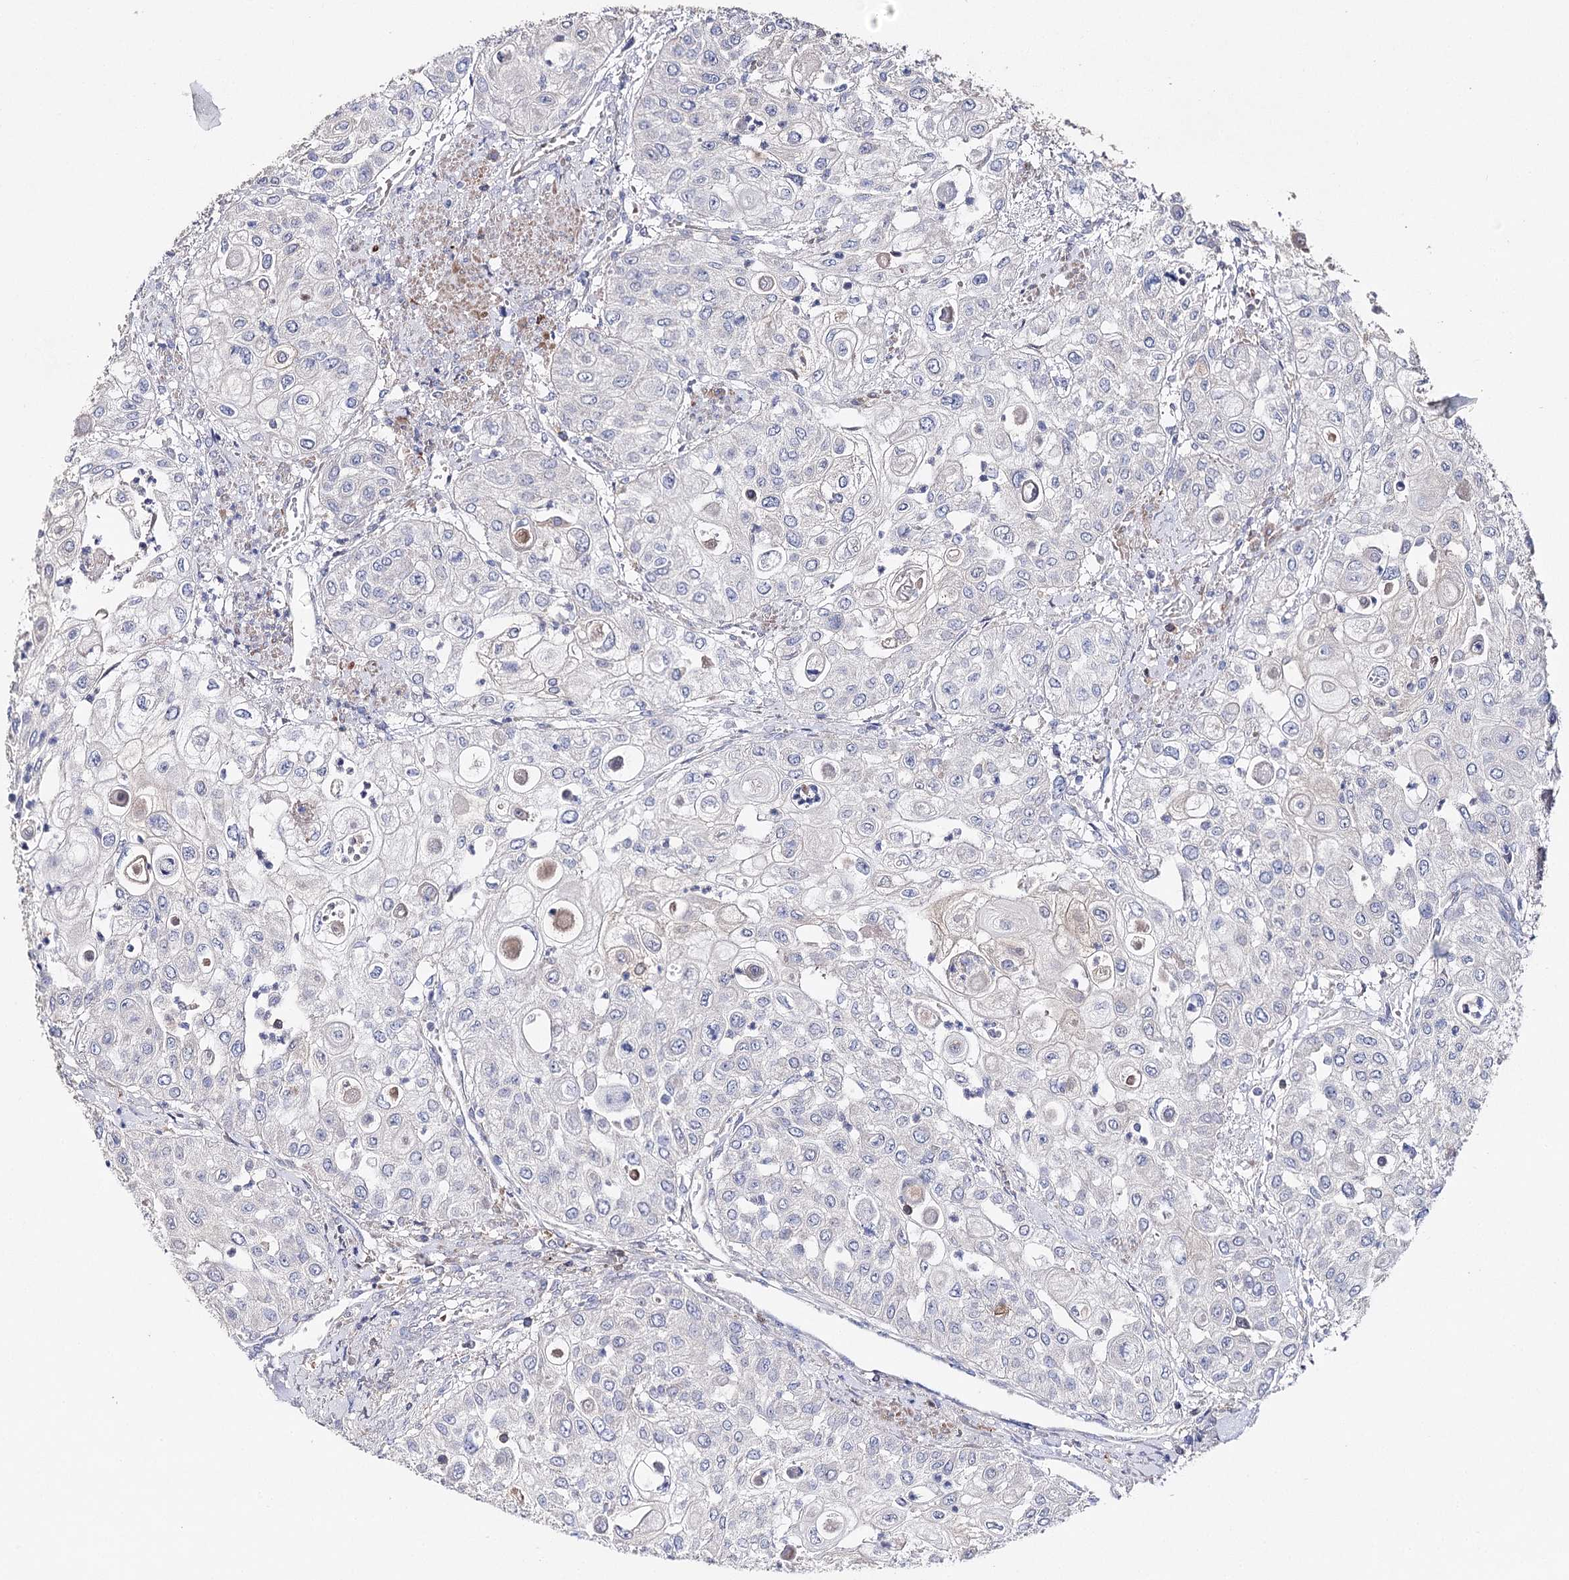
{"staining": {"intensity": "negative", "quantity": "none", "location": "none"}, "tissue": "urothelial cancer", "cell_type": "Tumor cells", "image_type": "cancer", "snomed": [{"axis": "morphology", "description": "Urothelial carcinoma, High grade"}, {"axis": "topography", "description": "Urinary bladder"}], "caption": "IHC image of high-grade urothelial carcinoma stained for a protein (brown), which demonstrates no positivity in tumor cells. The staining was performed using DAB (3,3'-diaminobenzidine) to visualize the protein expression in brown, while the nuclei were stained in blue with hematoxylin (Magnification: 20x).", "gene": "NRAP", "patient": {"sex": "female", "age": 79}}